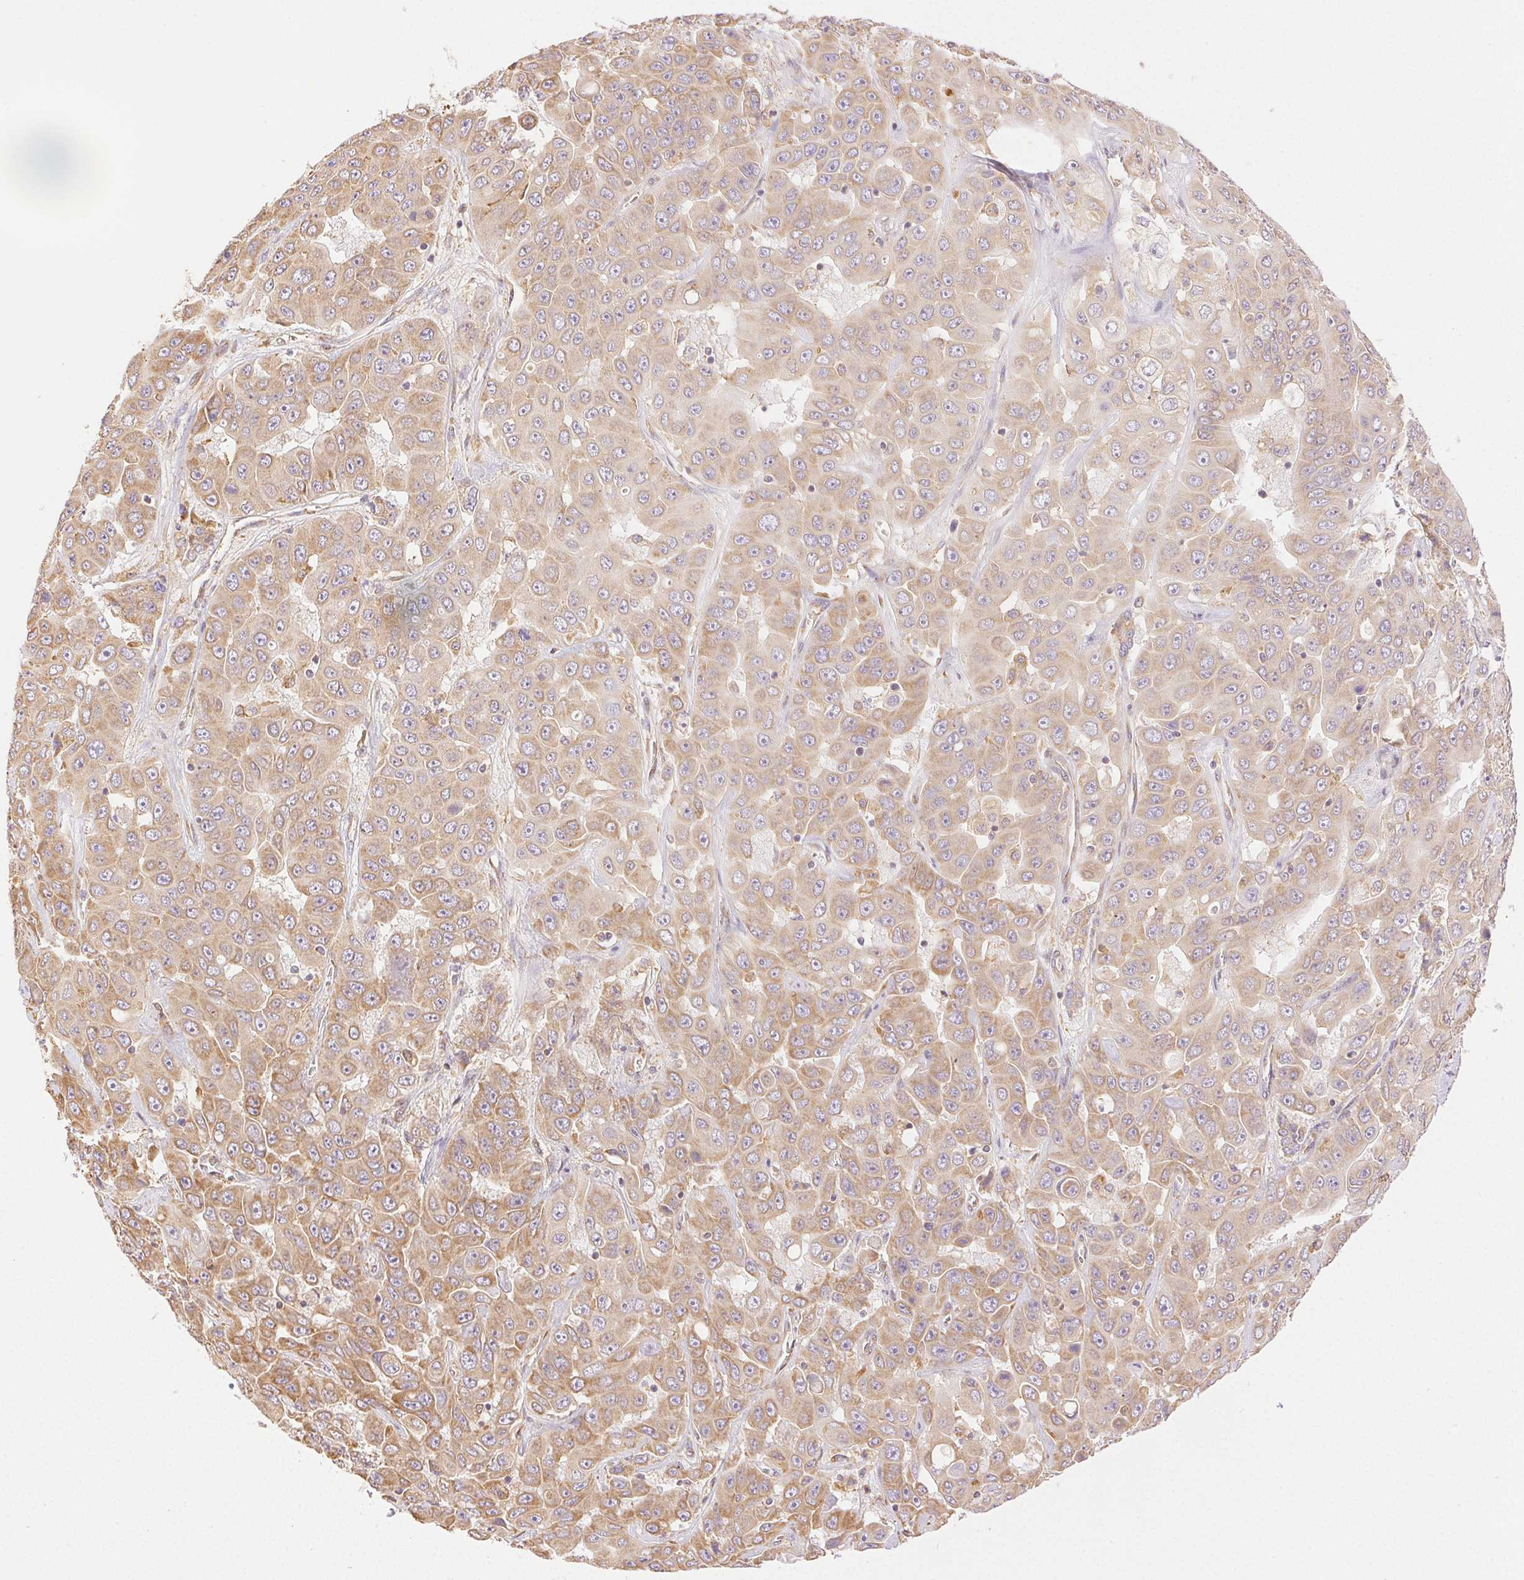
{"staining": {"intensity": "weak", "quantity": ">75%", "location": "cytoplasmic/membranous"}, "tissue": "liver cancer", "cell_type": "Tumor cells", "image_type": "cancer", "snomed": [{"axis": "morphology", "description": "Cholangiocarcinoma"}, {"axis": "topography", "description": "Liver"}], "caption": "Protein expression analysis of human liver cholangiocarcinoma reveals weak cytoplasmic/membranous staining in about >75% of tumor cells. (Brightfield microscopy of DAB IHC at high magnification).", "gene": "ENTREP1", "patient": {"sex": "female", "age": 52}}